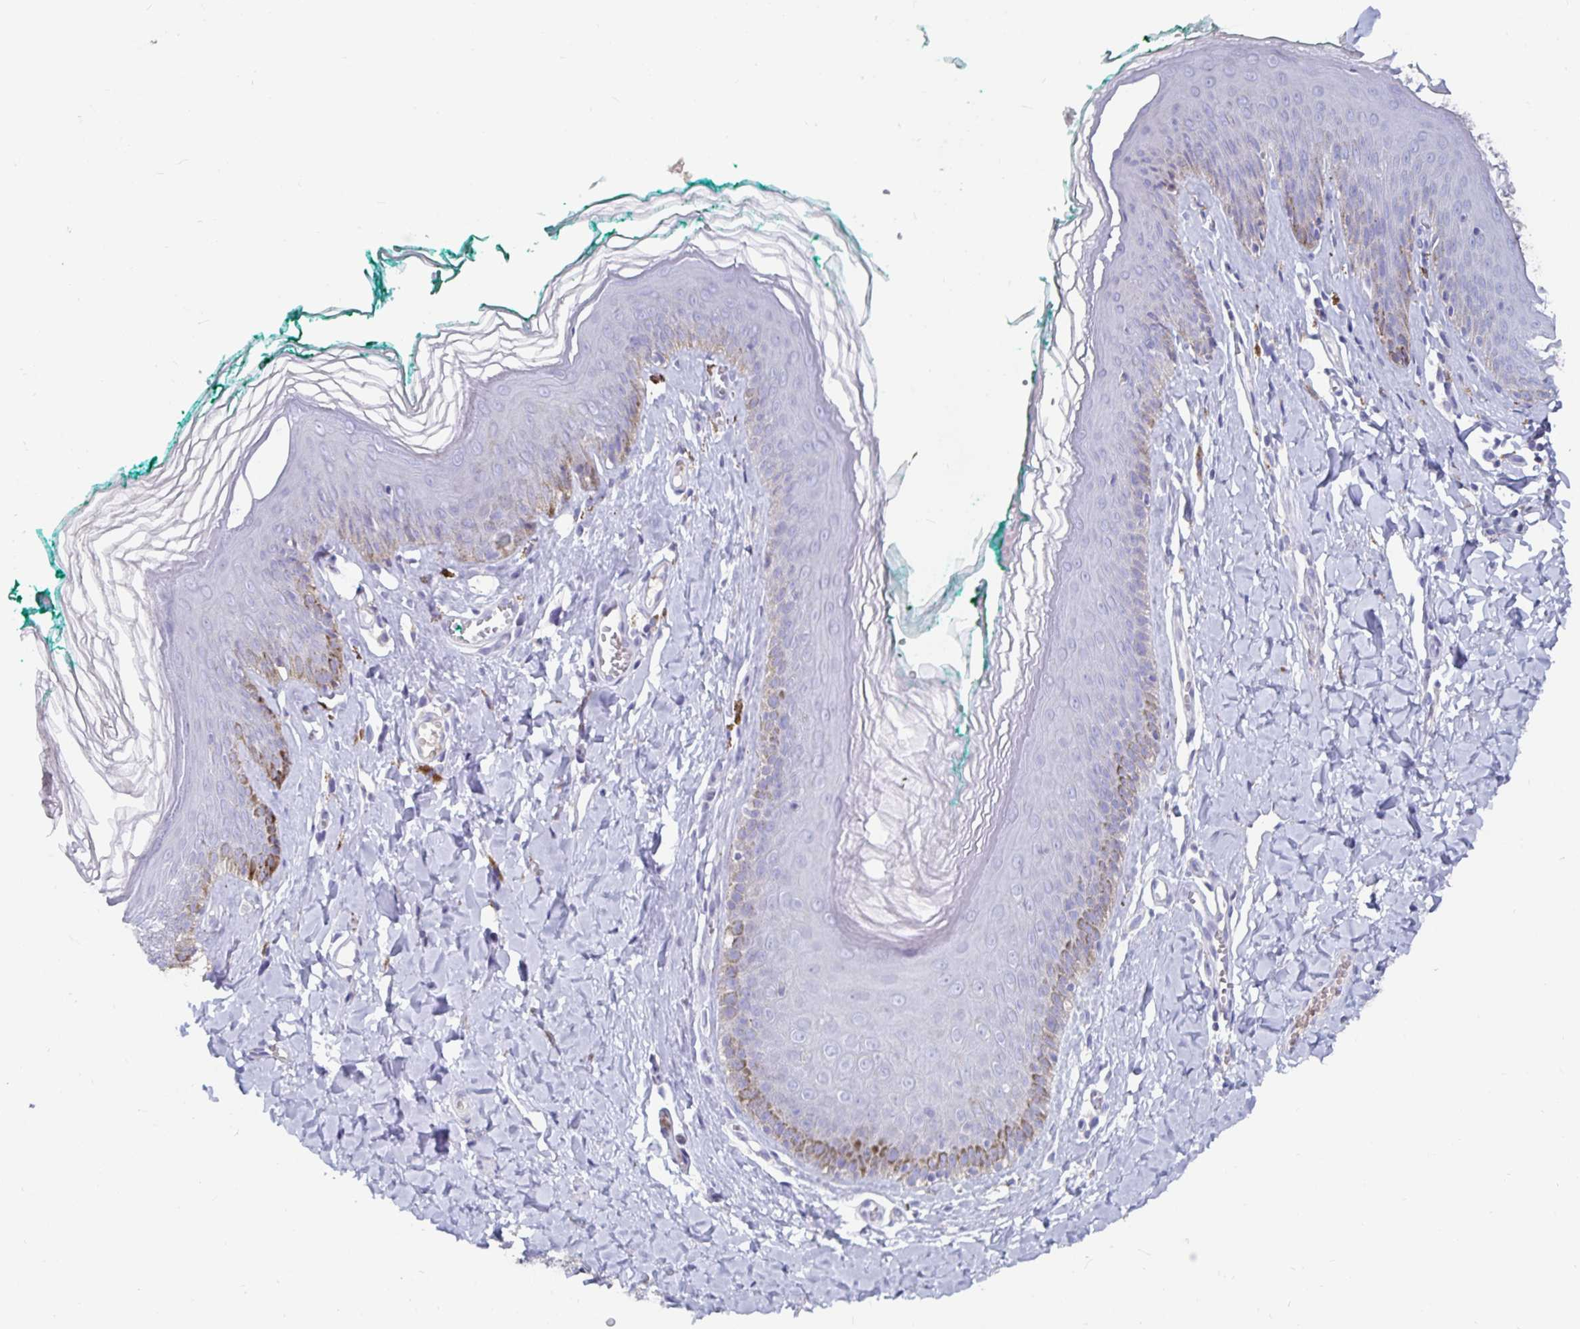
{"staining": {"intensity": "negative", "quantity": "none", "location": "none"}, "tissue": "skin", "cell_type": "Epidermal cells", "image_type": "normal", "snomed": [{"axis": "morphology", "description": "Normal tissue, NOS"}, {"axis": "topography", "description": "Vulva"}, {"axis": "topography", "description": "Peripheral nerve tissue"}], "caption": "Protein analysis of normal skin shows no significant expression in epidermal cells. (DAB immunohistochemistry with hematoxylin counter stain).", "gene": "CFAP69", "patient": {"sex": "female", "age": 66}}